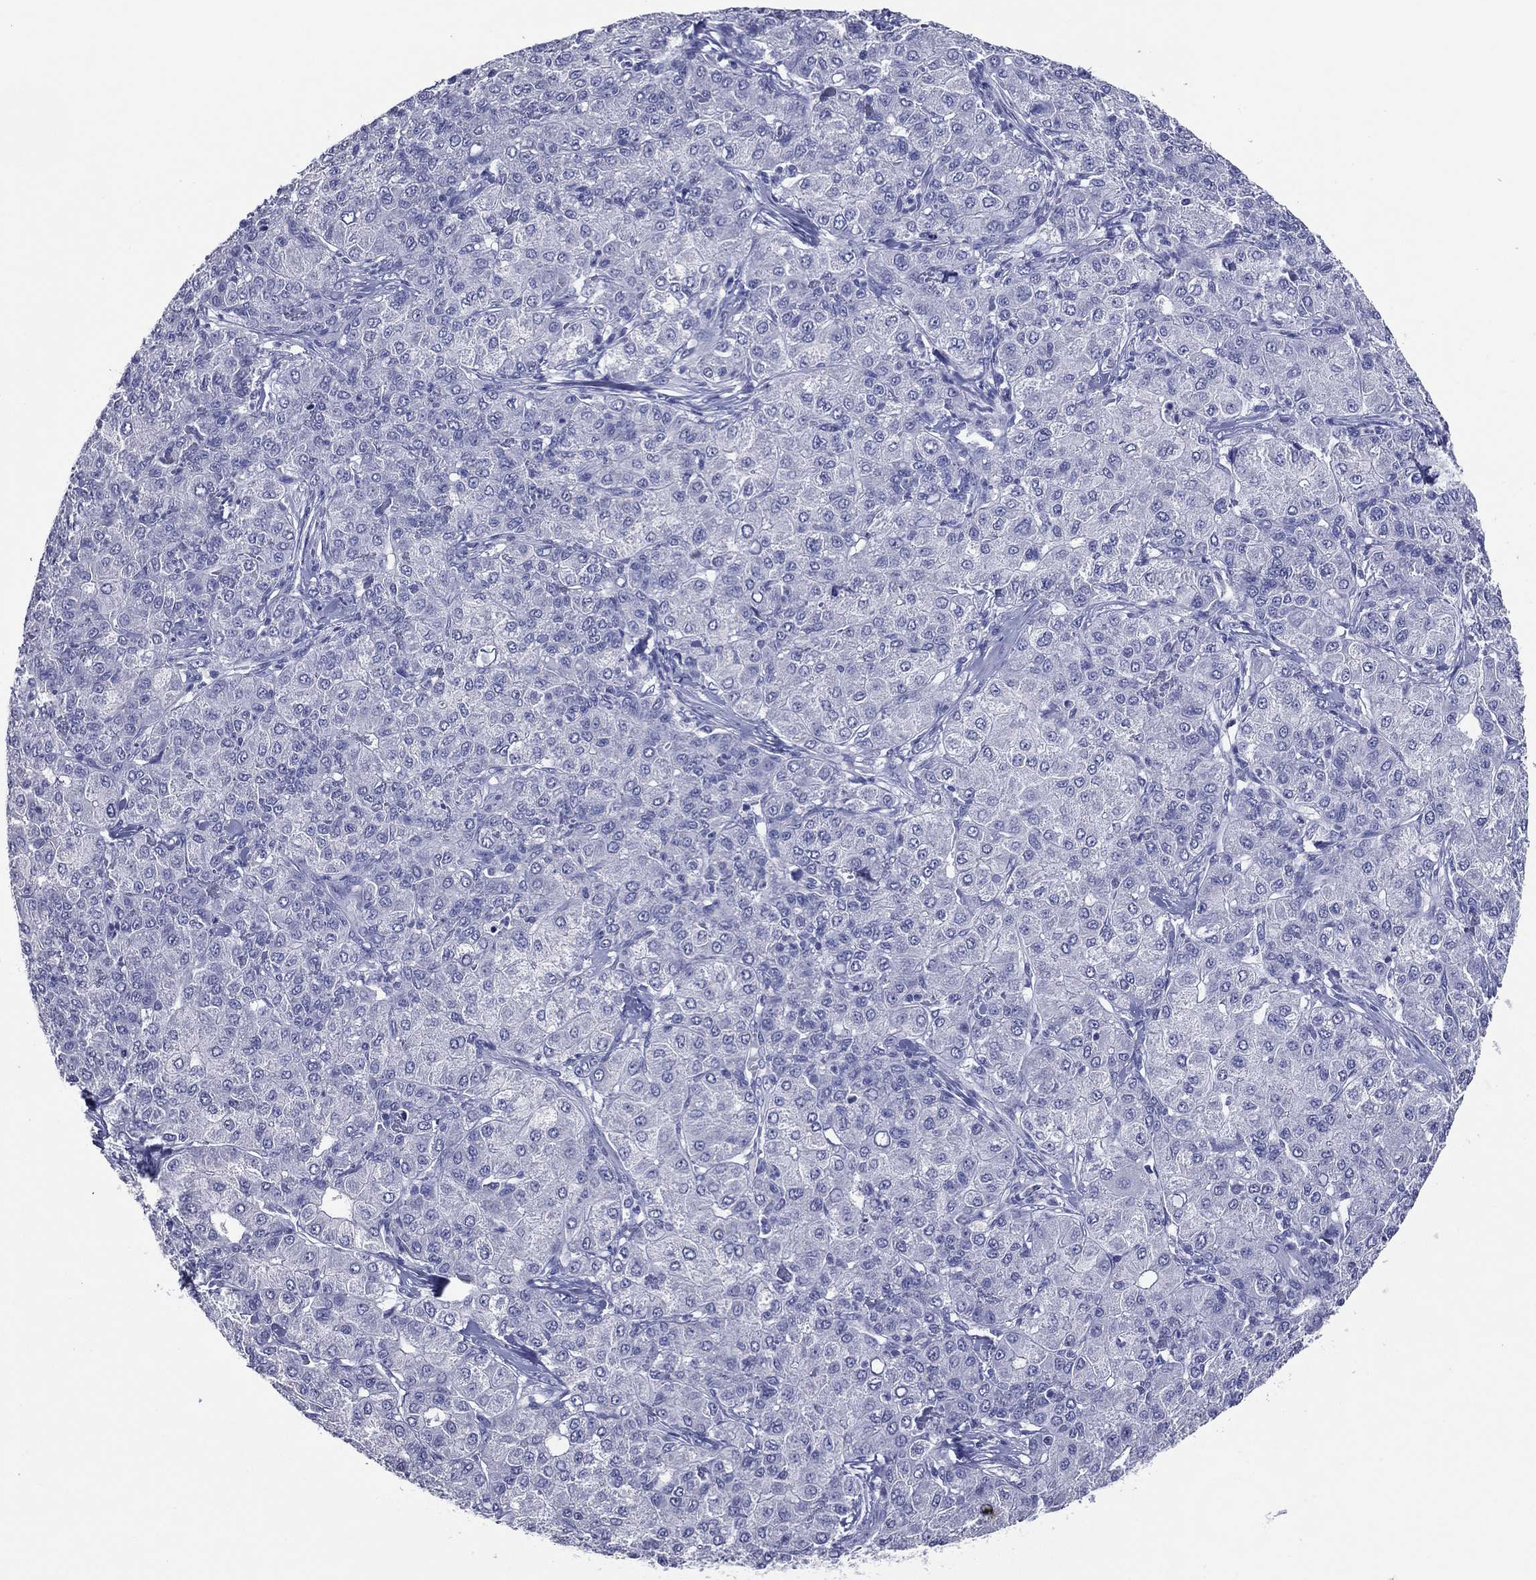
{"staining": {"intensity": "negative", "quantity": "none", "location": "none"}, "tissue": "liver cancer", "cell_type": "Tumor cells", "image_type": "cancer", "snomed": [{"axis": "morphology", "description": "Carcinoma, Hepatocellular, NOS"}, {"axis": "topography", "description": "Liver"}], "caption": "Histopathology image shows no significant protein staining in tumor cells of hepatocellular carcinoma (liver).", "gene": "TFAP2A", "patient": {"sex": "male", "age": 65}}